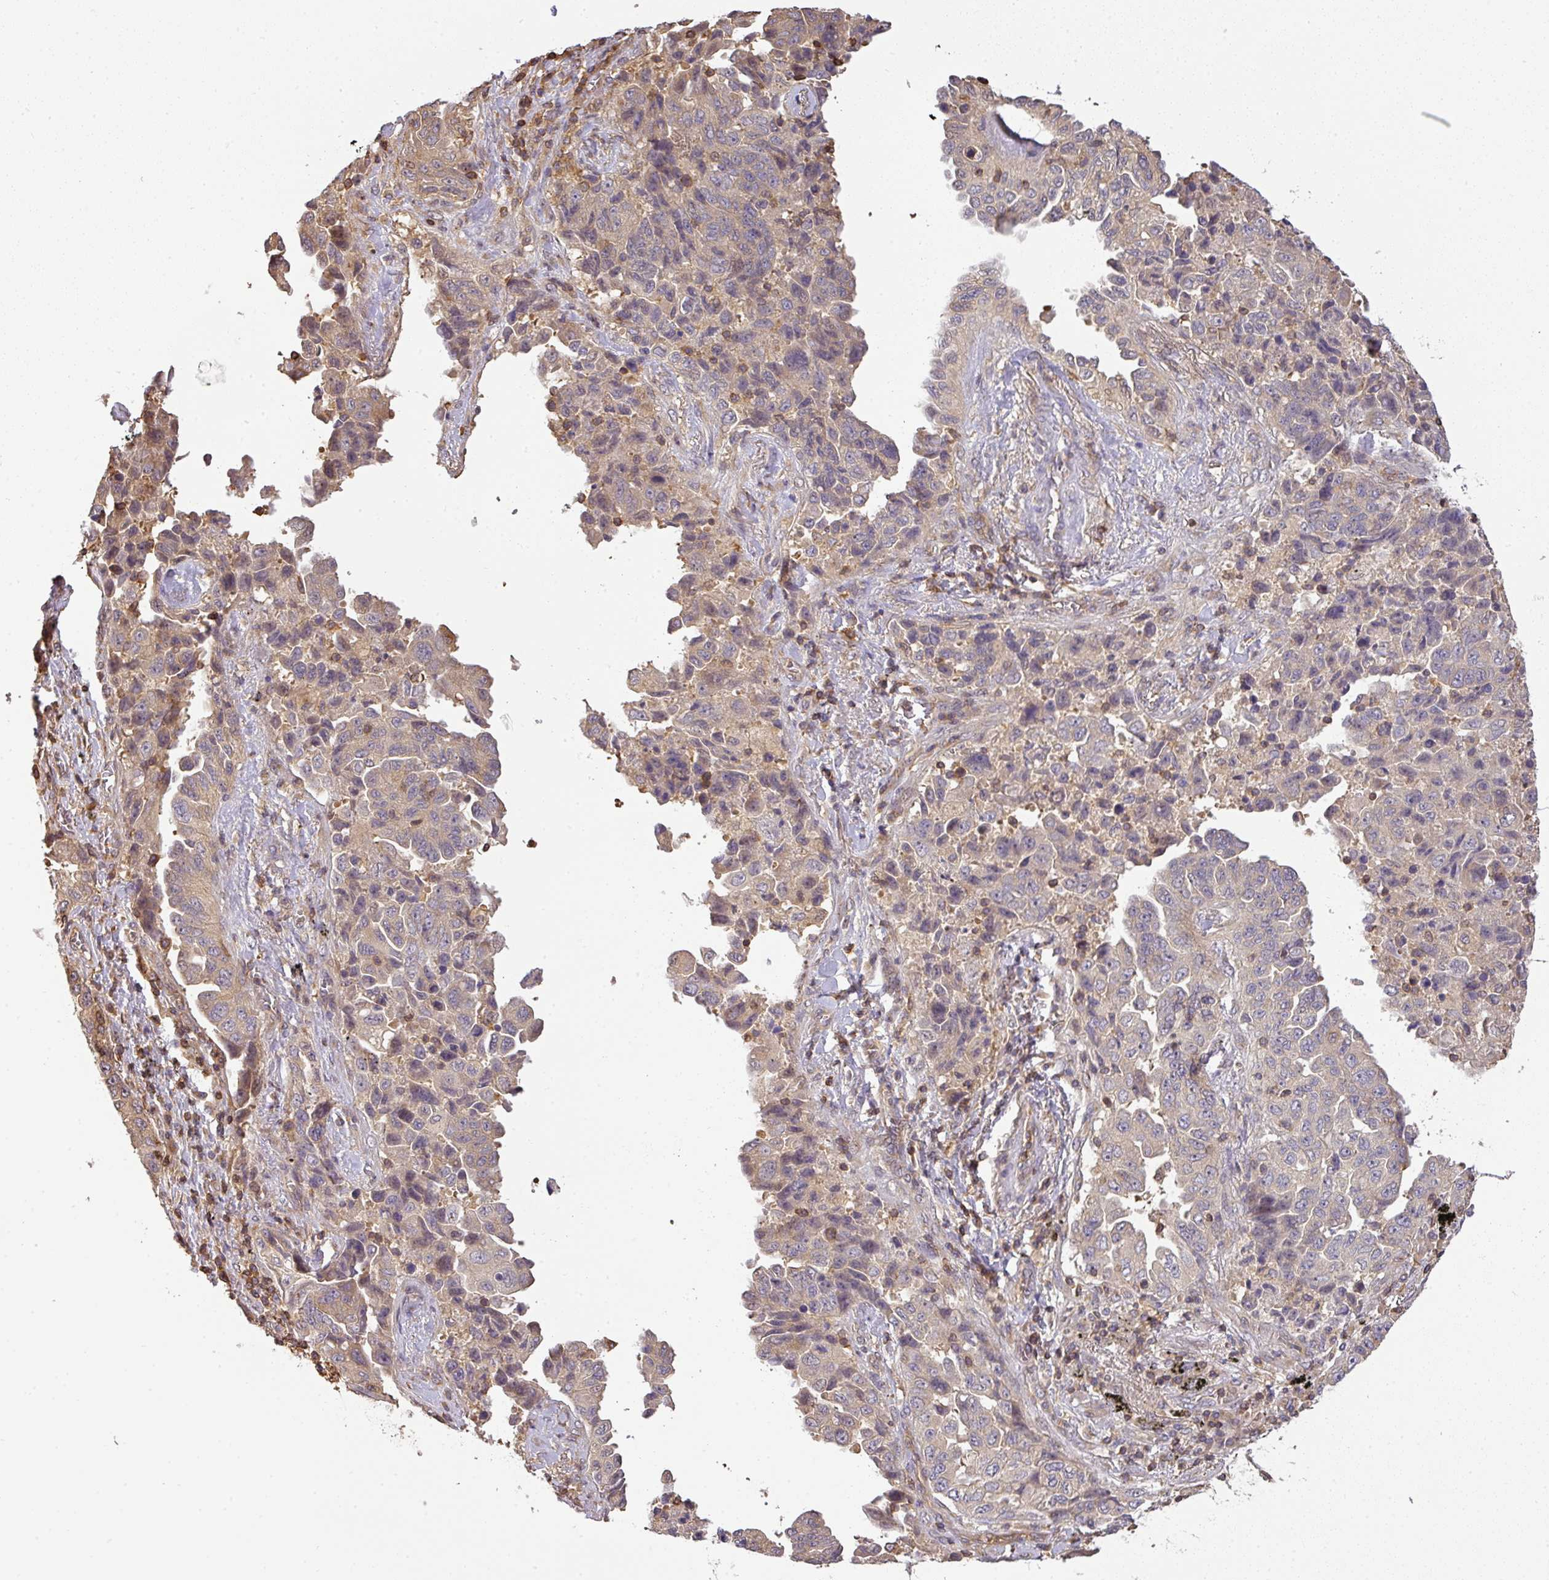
{"staining": {"intensity": "weak", "quantity": "<25%", "location": "cytoplasmic/membranous"}, "tissue": "lung cancer", "cell_type": "Tumor cells", "image_type": "cancer", "snomed": [{"axis": "morphology", "description": "Adenocarcinoma, NOS"}, {"axis": "topography", "description": "Lung"}], "caption": "IHC of human adenocarcinoma (lung) demonstrates no positivity in tumor cells.", "gene": "TCL1B", "patient": {"sex": "female", "age": 51}}